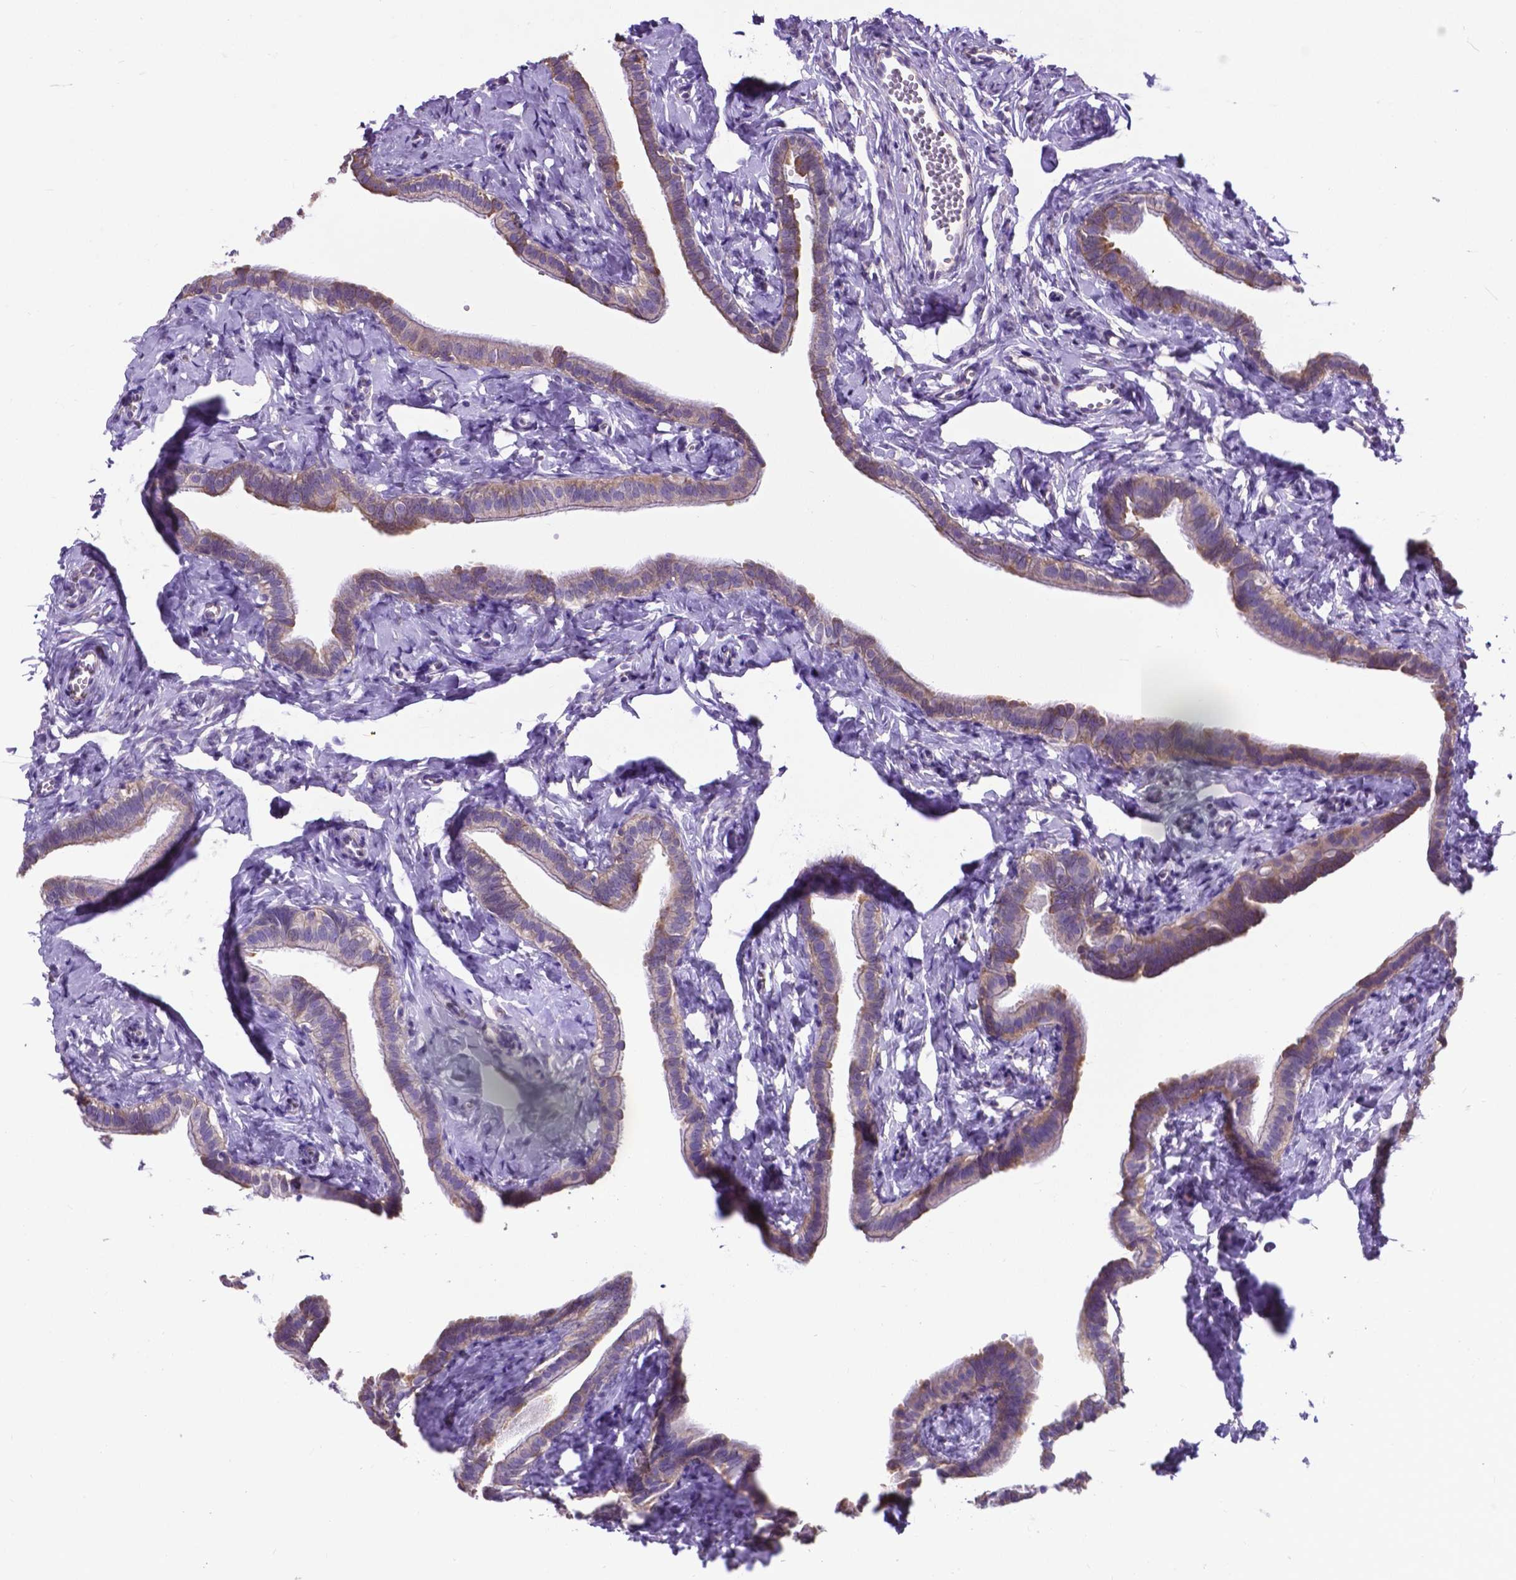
{"staining": {"intensity": "moderate", "quantity": ">75%", "location": "cytoplasmic/membranous"}, "tissue": "fallopian tube", "cell_type": "Glandular cells", "image_type": "normal", "snomed": [{"axis": "morphology", "description": "Normal tissue, NOS"}, {"axis": "topography", "description": "Fallopian tube"}], "caption": "DAB immunohistochemical staining of unremarkable fallopian tube reveals moderate cytoplasmic/membranous protein staining in approximately >75% of glandular cells.", "gene": "RPL6", "patient": {"sex": "female", "age": 41}}